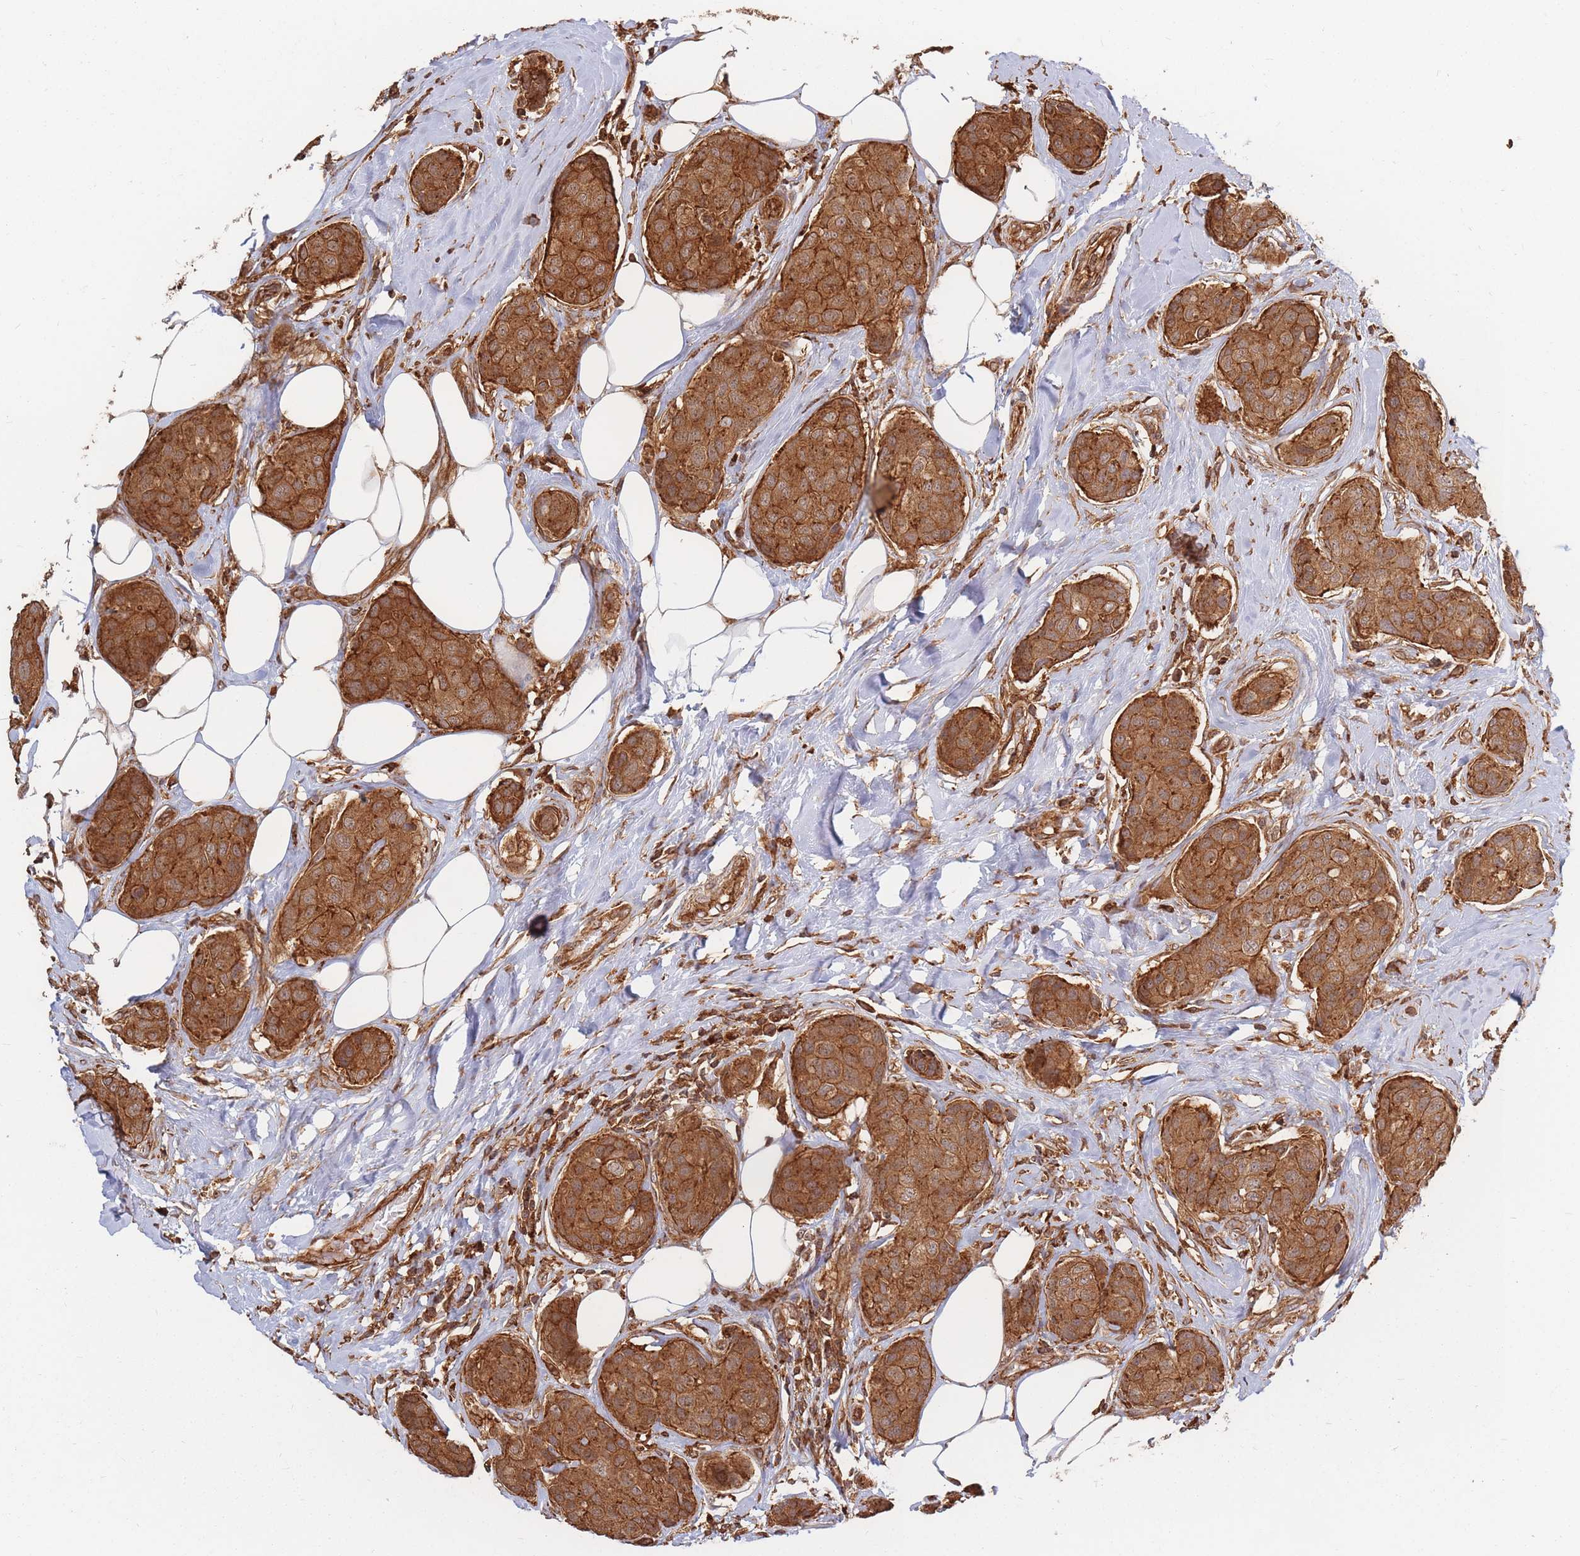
{"staining": {"intensity": "moderate", "quantity": ">75%", "location": "cytoplasmic/membranous"}, "tissue": "breast cancer", "cell_type": "Tumor cells", "image_type": "cancer", "snomed": [{"axis": "morphology", "description": "Duct carcinoma"}, {"axis": "topography", "description": "Breast"}, {"axis": "topography", "description": "Lymph node"}], "caption": "About >75% of tumor cells in breast cancer demonstrate moderate cytoplasmic/membranous protein staining as visualized by brown immunohistochemical staining.", "gene": "RASSF2", "patient": {"sex": "female", "age": 80}}